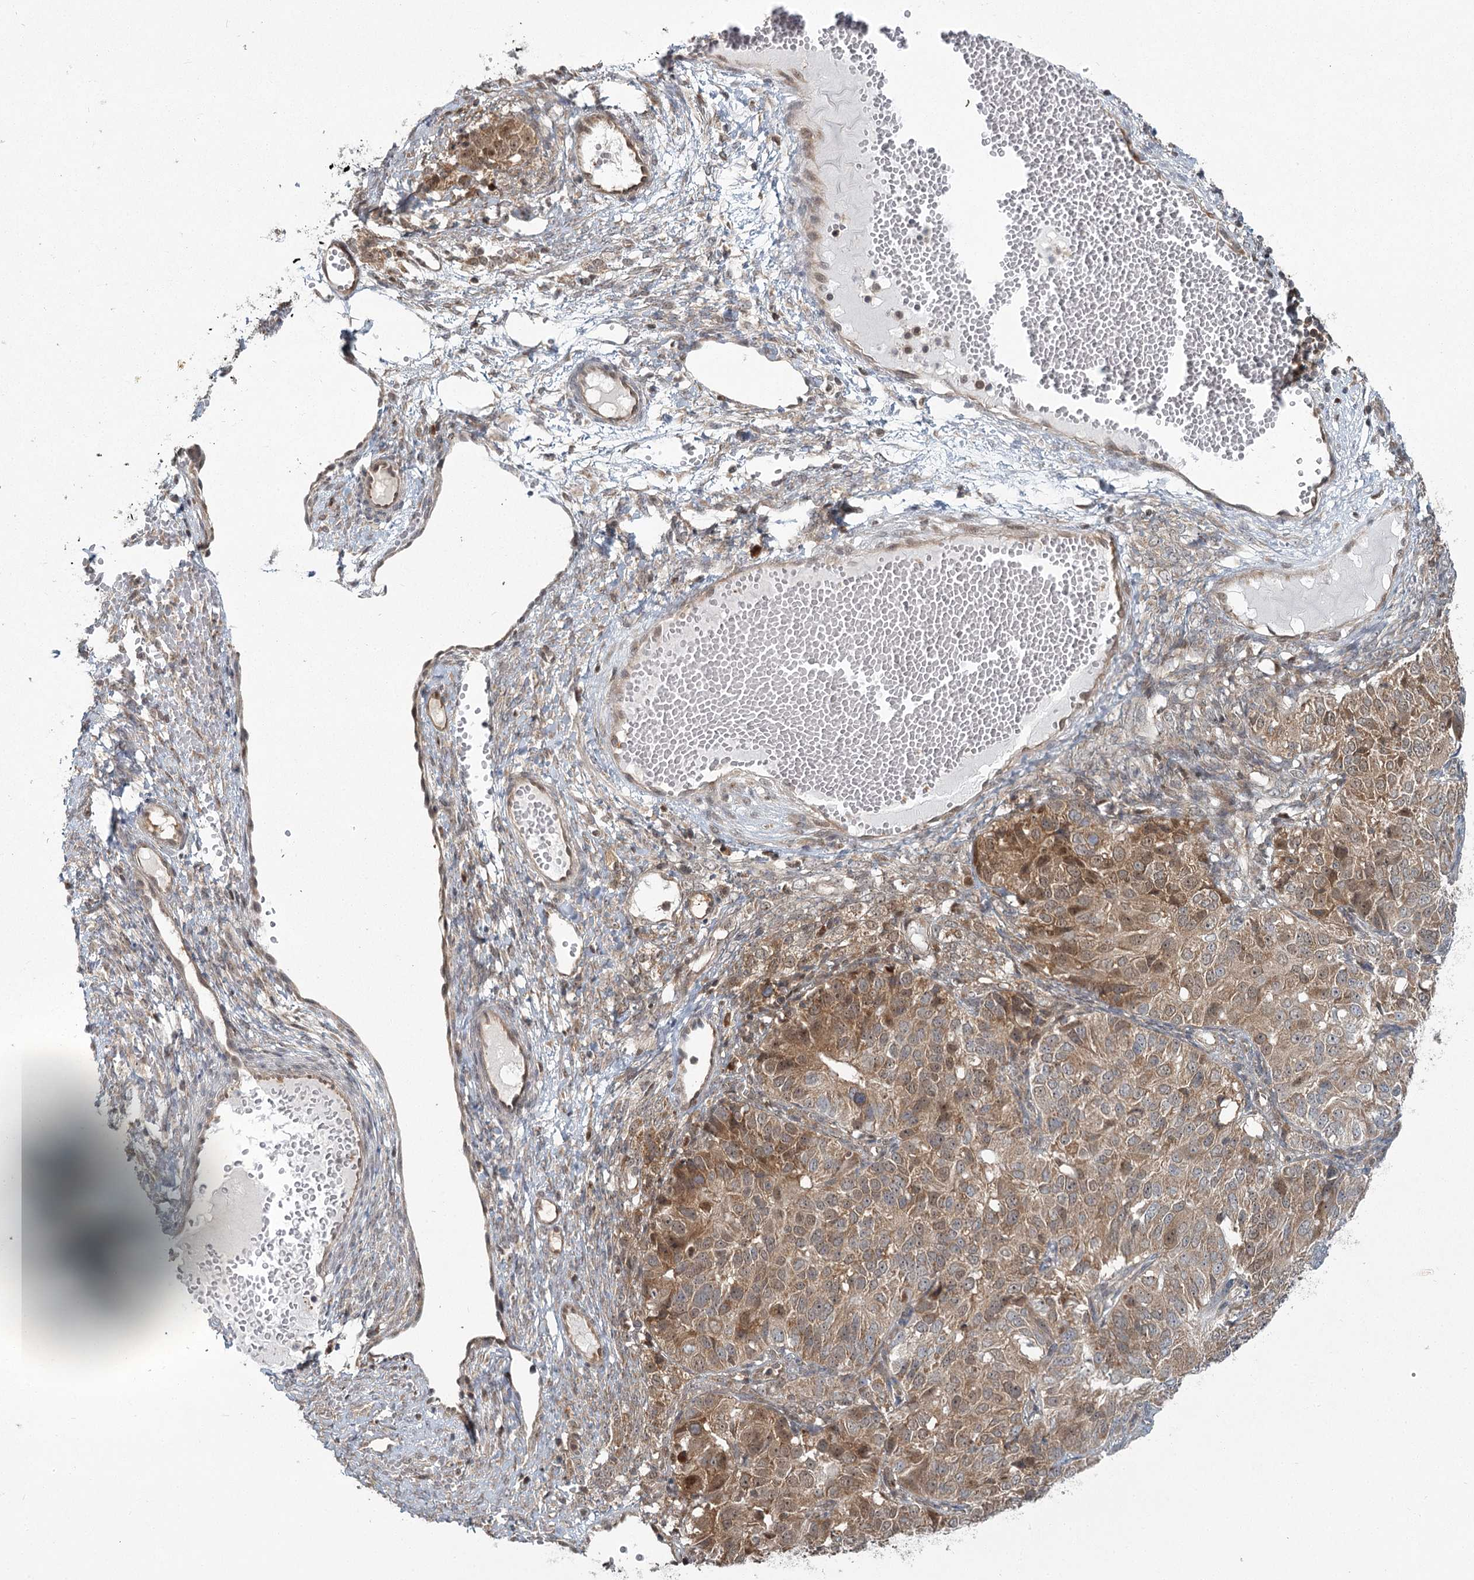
{"staining": {"intensity": "moderate", "quantity": "25%-75%", "location": "cytoplasmic/membranous"}, "tissue": "ovarian cancer", "cell_type": "Tumor cells", "image_type": "cancer", "snomed": [{"axis": "morphology", "description": "Carcinoma, endometroid"}, {"axis": "topography", "description": "Ovary"}], "caption": "Protein analysis of endometroid carcinoma (ovarian) tissue demonstrates moderate cytoplasmic/membranous staining in about 25%-75% of tumor cells.", "gene": "THNSL1", "patient": {"sex": "female", "age": 51}}